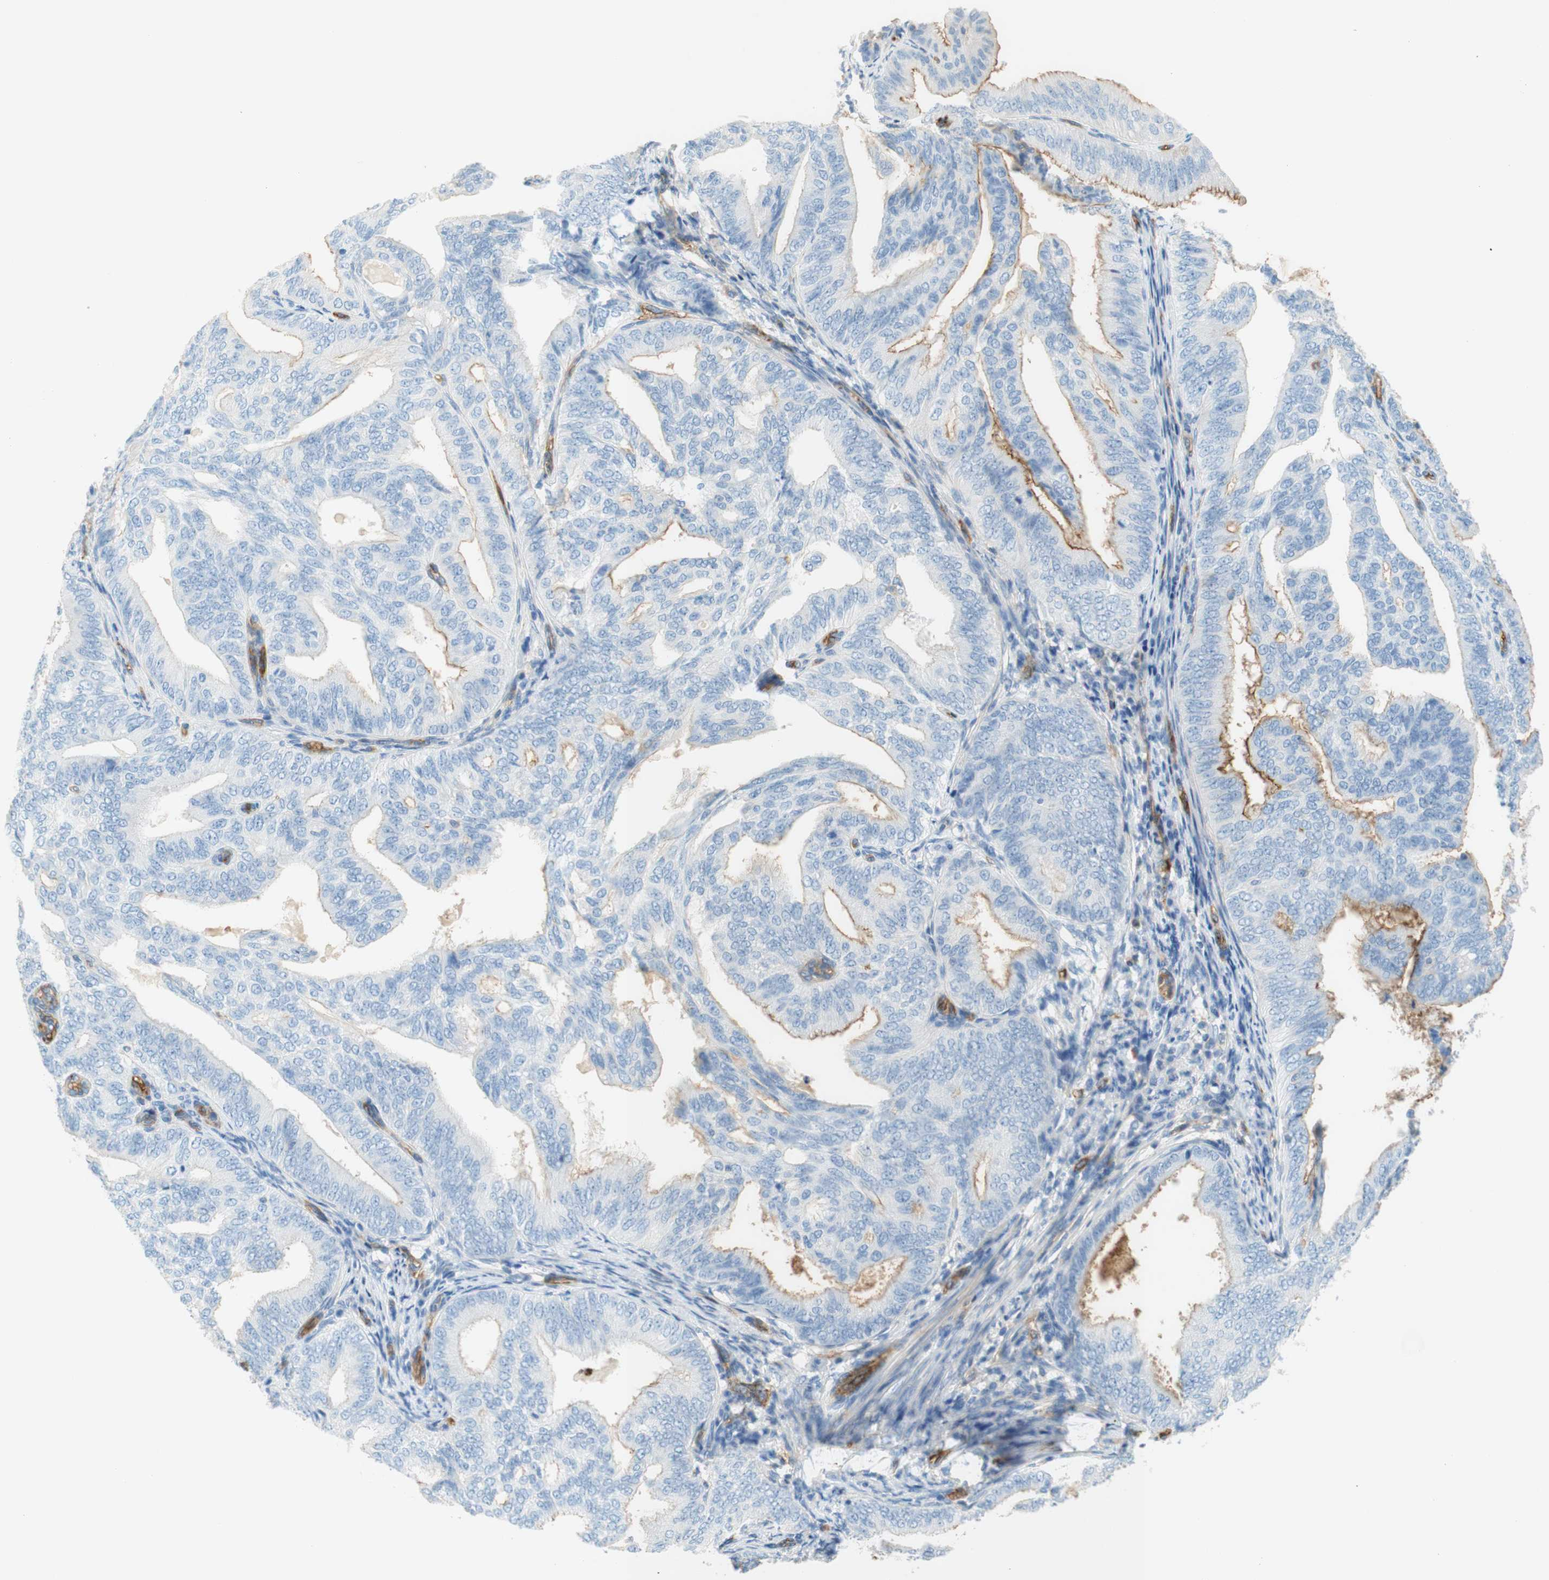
{"staining": {"intensity": "weak", "quantity": "<25%", "location": "cytoplasmic/membranous"}, "tissue": "endometrial cancer", "cell_type": "Tumor cells", "image_type": "cancer", "snomed": [{"axis": "morphology", "description": "Adenocarcinoma, NOS"}, {"axis": "topography", "description": "Endometrium"}], "caption": "DAB immunohistochemical staining of endometrial cancer (adenocarcinoma) demonstrates no significant positivity in tumor cells.", "gene": "STOM", "patient": {"sex": "female", "age": 58}}